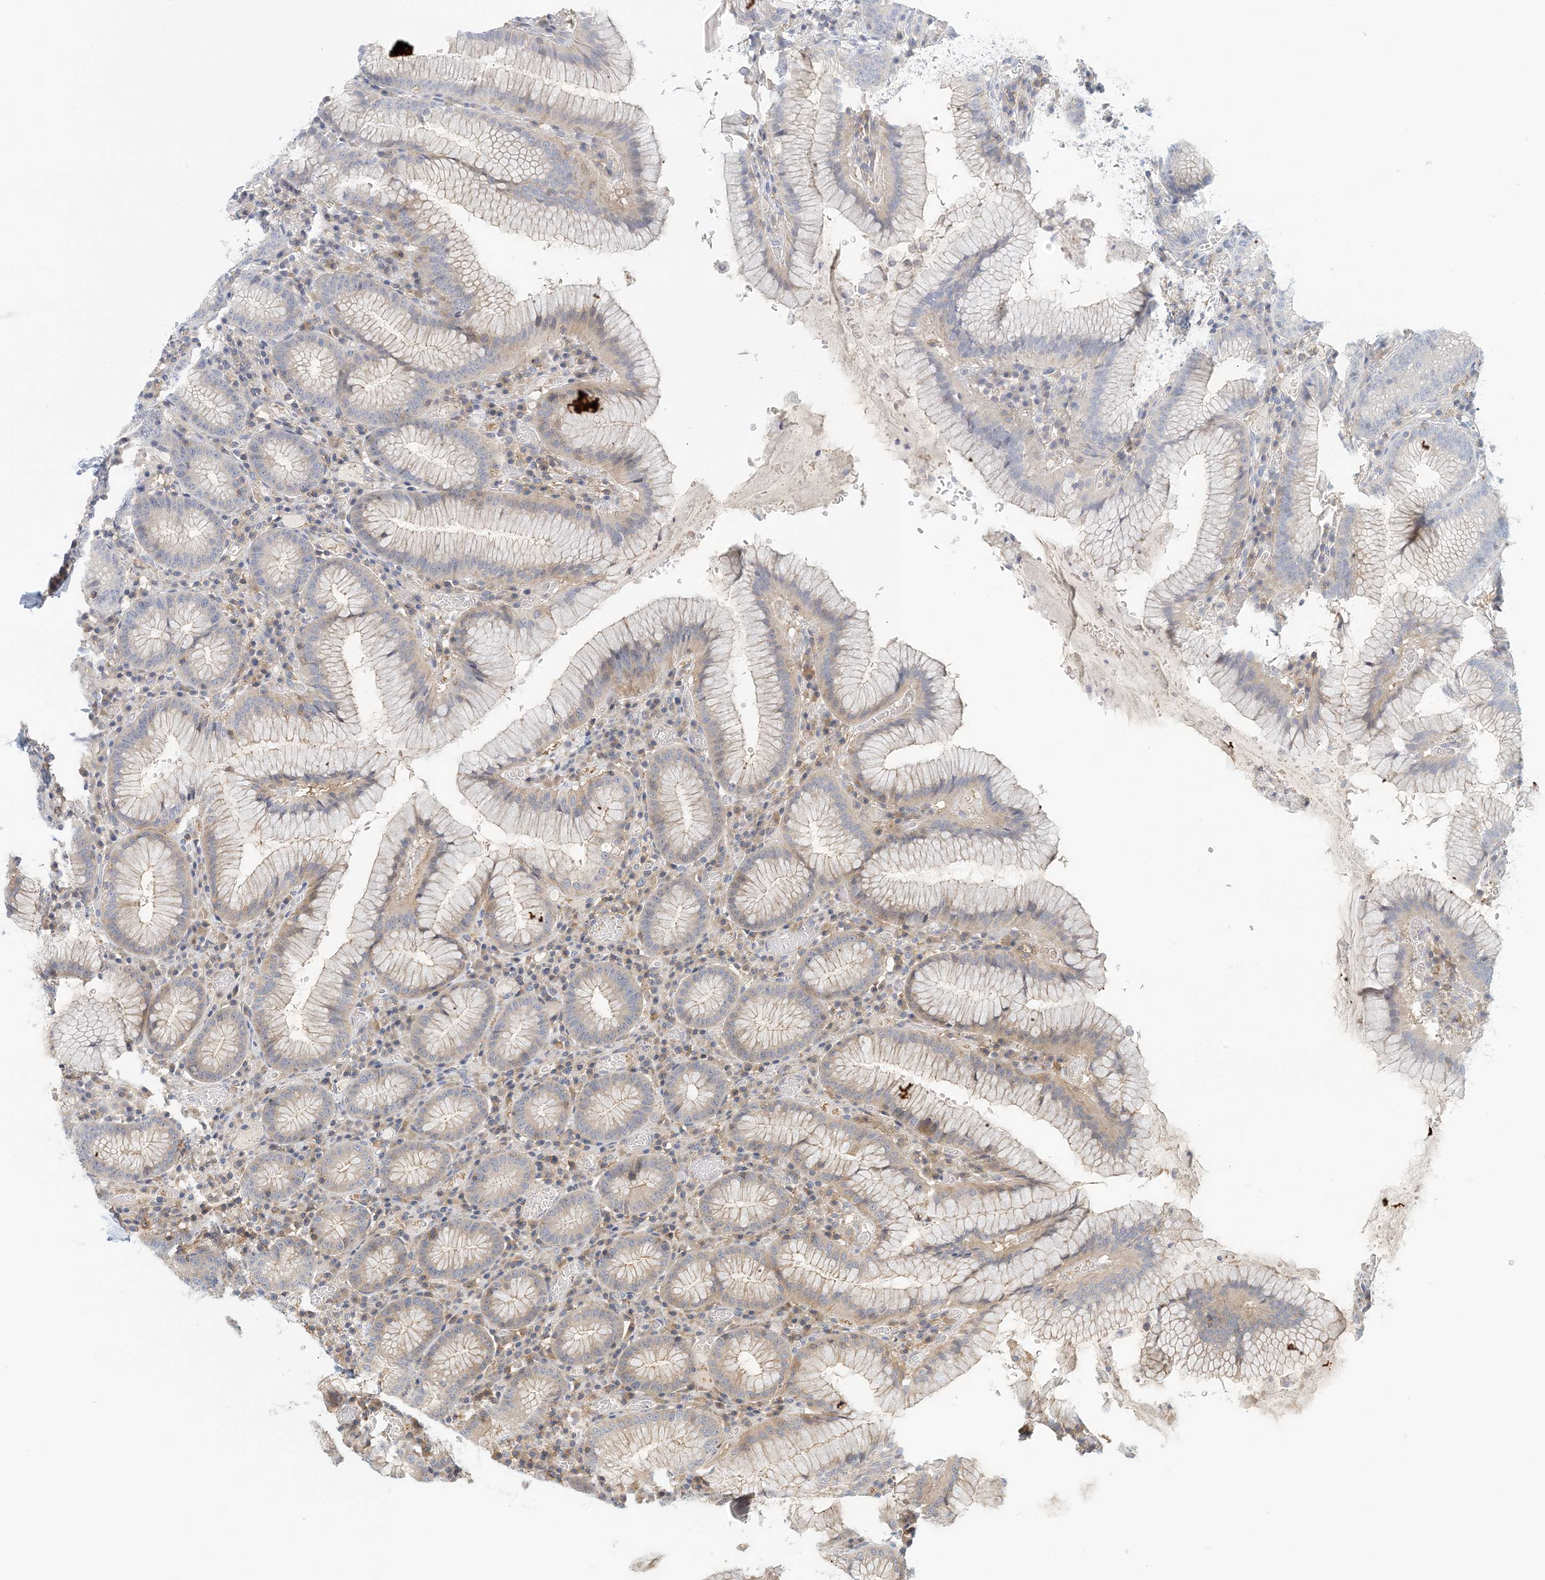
{"staining": {"intensity": "moderate", "quantity": "<25%", "location": "cytoplasmic/membranous"}, "tissue": "stomach", "cell_type": "Glandular cells", "image_type": "normal", "snomed": [{"axis": "morphology", "description": "Normal tissue, NOS"}, {"axis": "topography", "description": "Stomach"}], "caption": "A brown stain labels moderate cytoplasmic/membranous staining of a protein in glandular cells of benign stomach.", "gene": "COLEC11", "patient": {"sex": "male", "age": 55}}